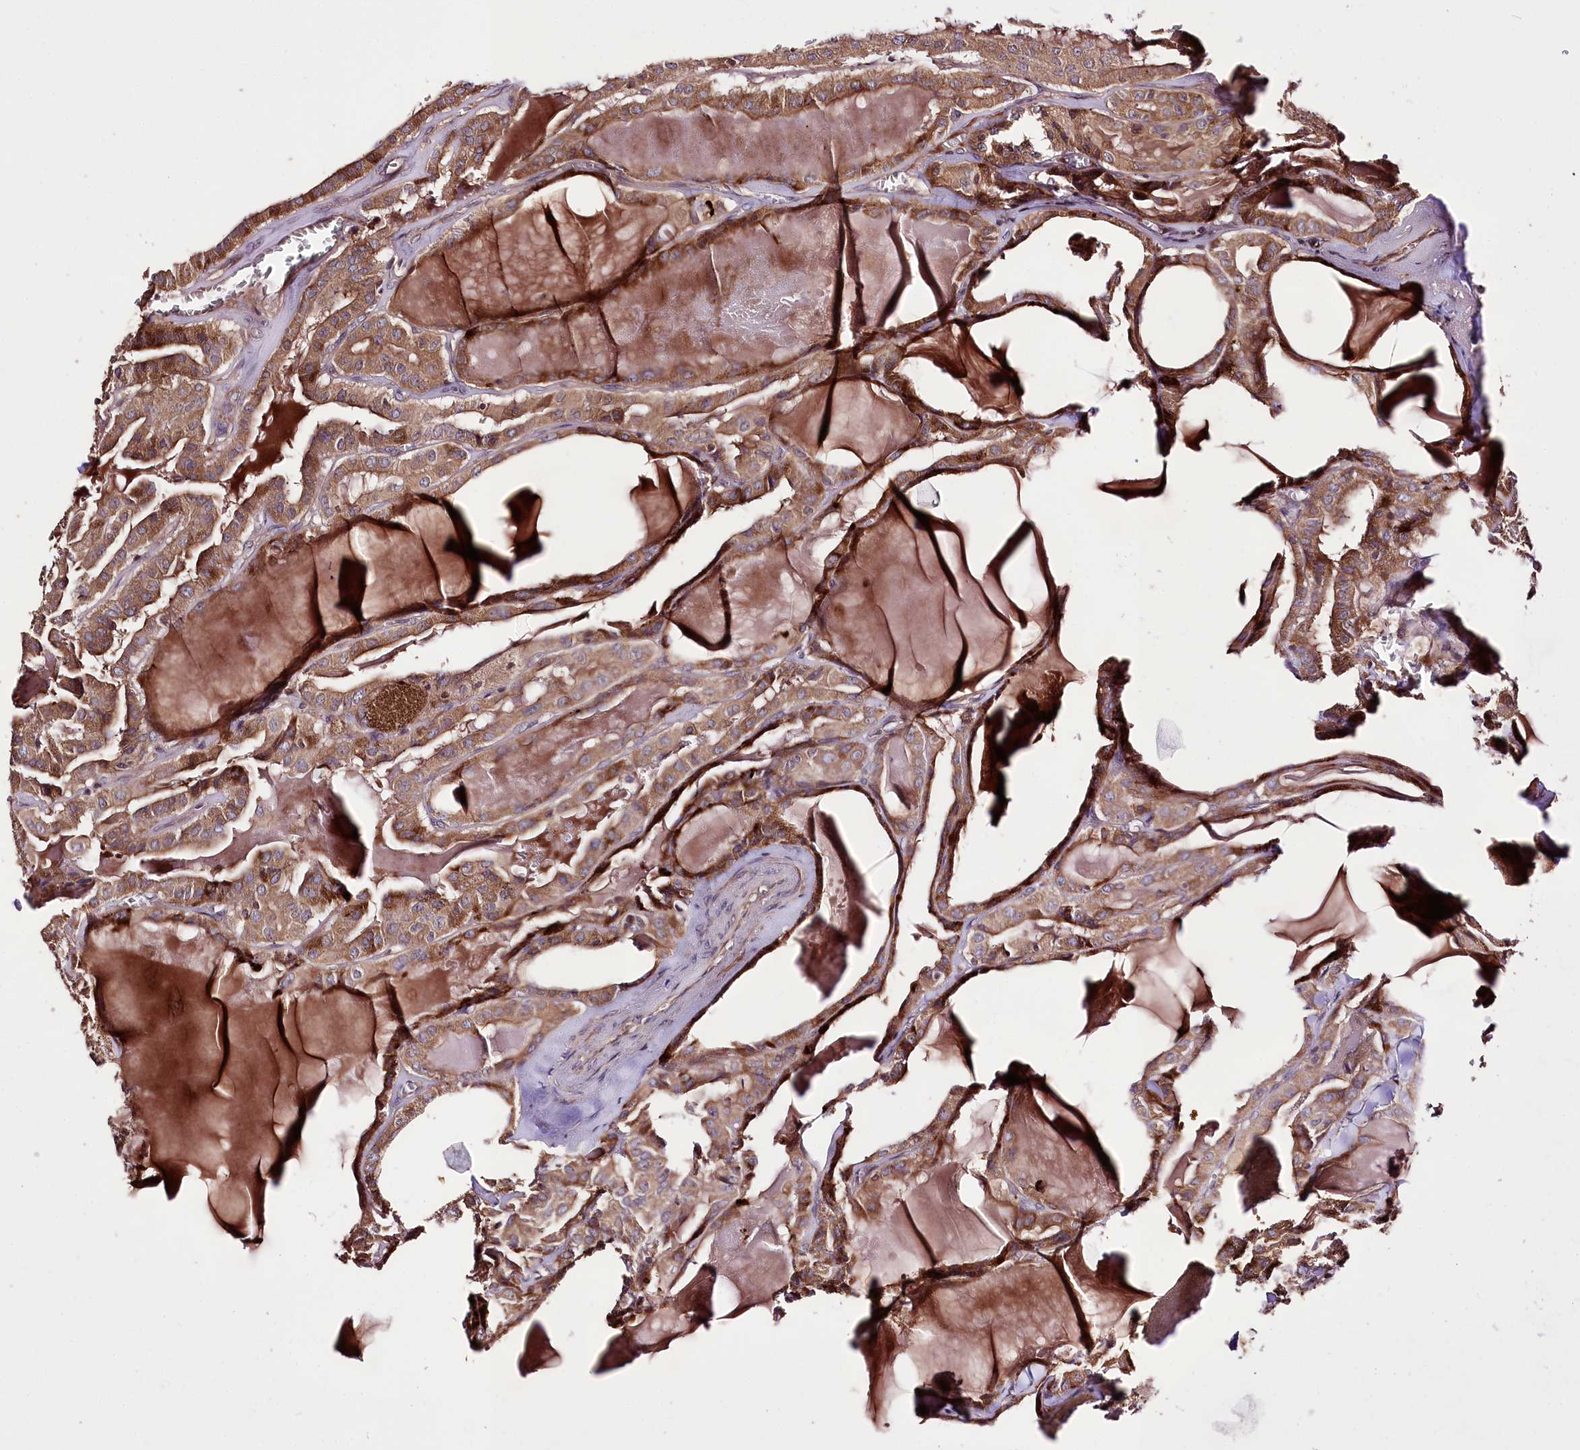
{"staining": {"intensity": "moderate", "quantity": ">75%", "location": "cytoplasmic/membranous"}, "tissue": "thyroid cancer", "cell_type": "Tumor cells", "image_type": "cancer", "snomed": [{"axis": "morphology", "description": "Papillary adenocarcinoma, NOS"}, {"axis": "topography", "description": "Thyroid gland"}], "caption": "Protein positivity by IHC reveals moderate cytoplasmic/membranous staining in about >75% of tumor cells in papillary adenocarcinoma (thyroid). (DAB IHC with brightfield microscopy, high magnification).", "gene": "WWC1", "patient": {"sex": "male", "age": 52}}